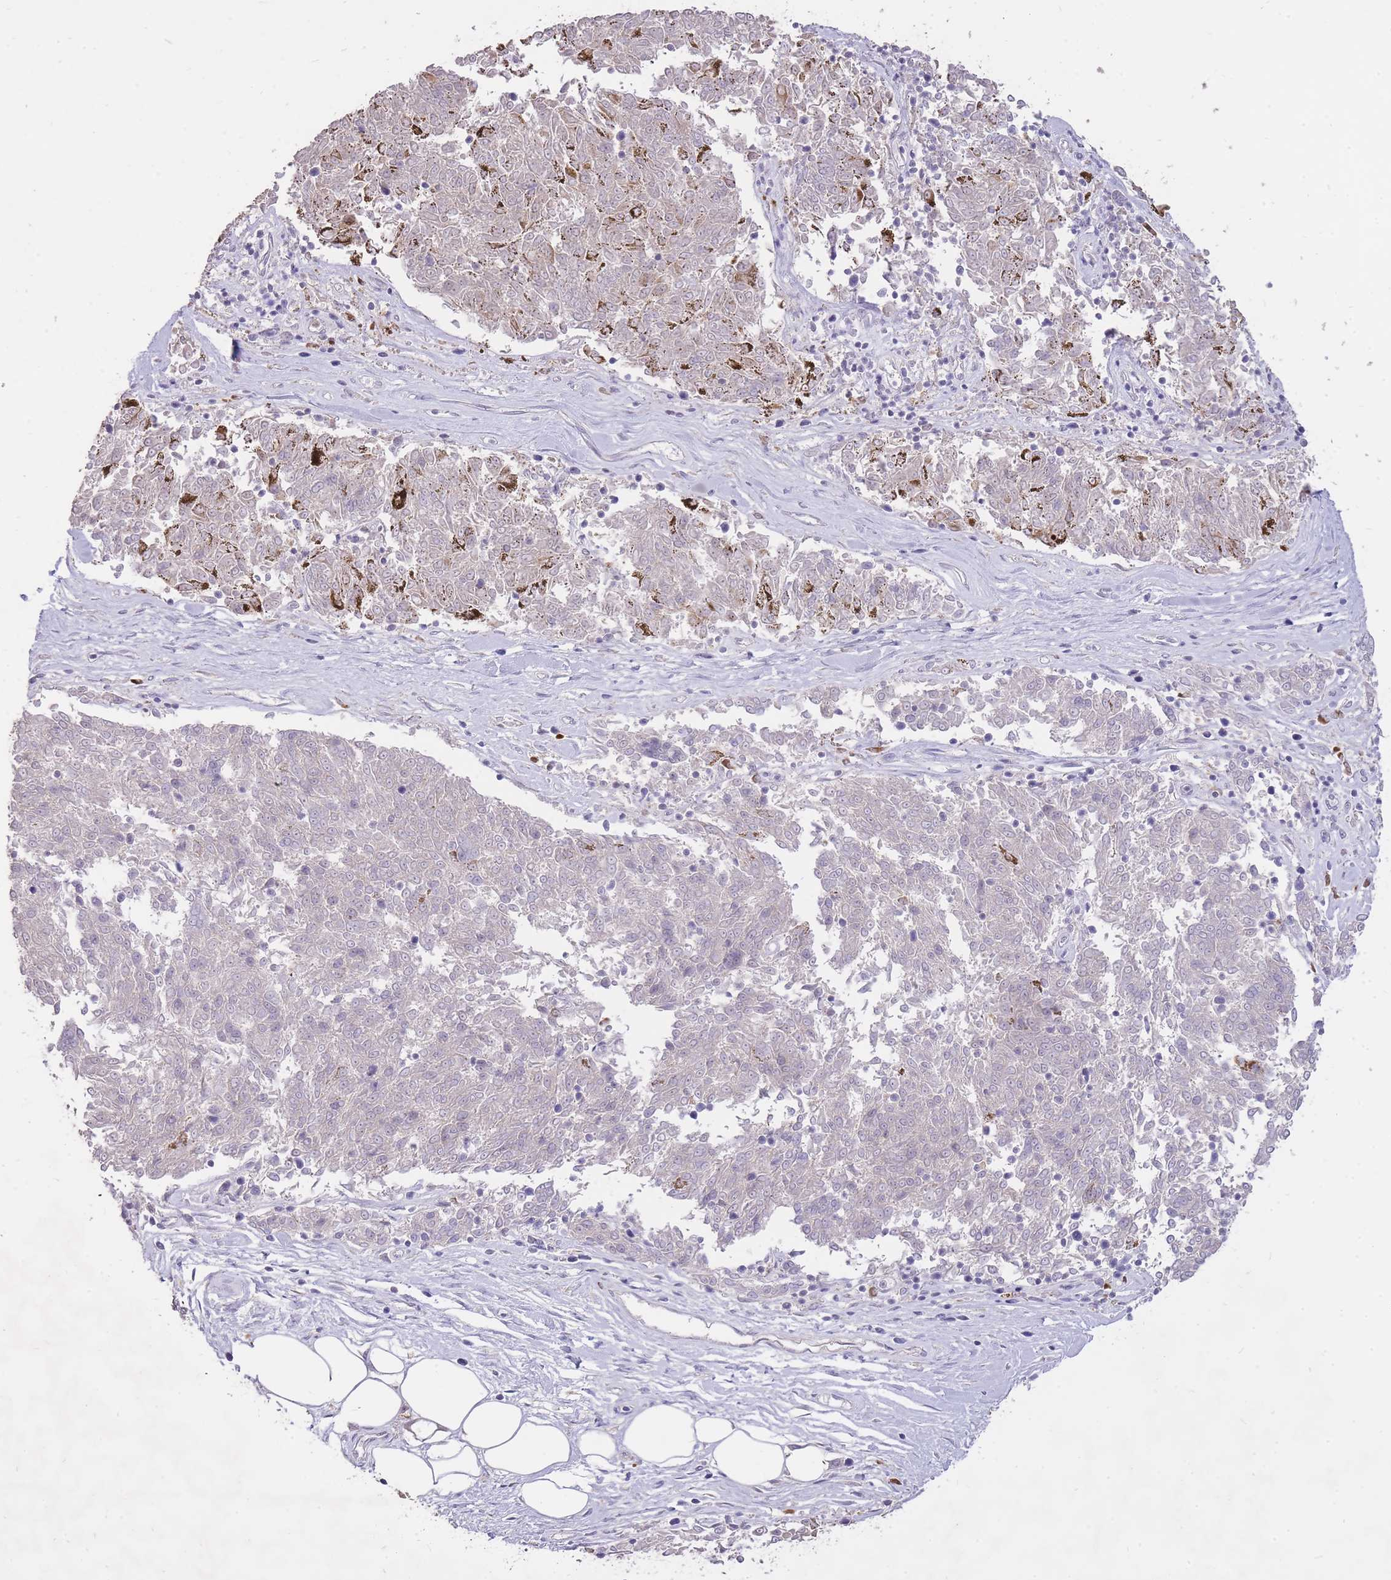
{"staining": {"intensity": "negative", "quantity": "none", "location": "none"}, "tissue": "melanoma", "cell_type": "Tumor cells", "image_type": "cancer", "snomed": [{"axis": "morphology", "description": "Malignant melanoma, NOS"}, {"axis": "topography", "description": "Skin"}], "caption": "IHC of human malignant melanoma displays no staining in tumor cells. Nuclei are stained in blue.", "gene": "FRG2C", "patient": {"sex": "female", "age": 72}}